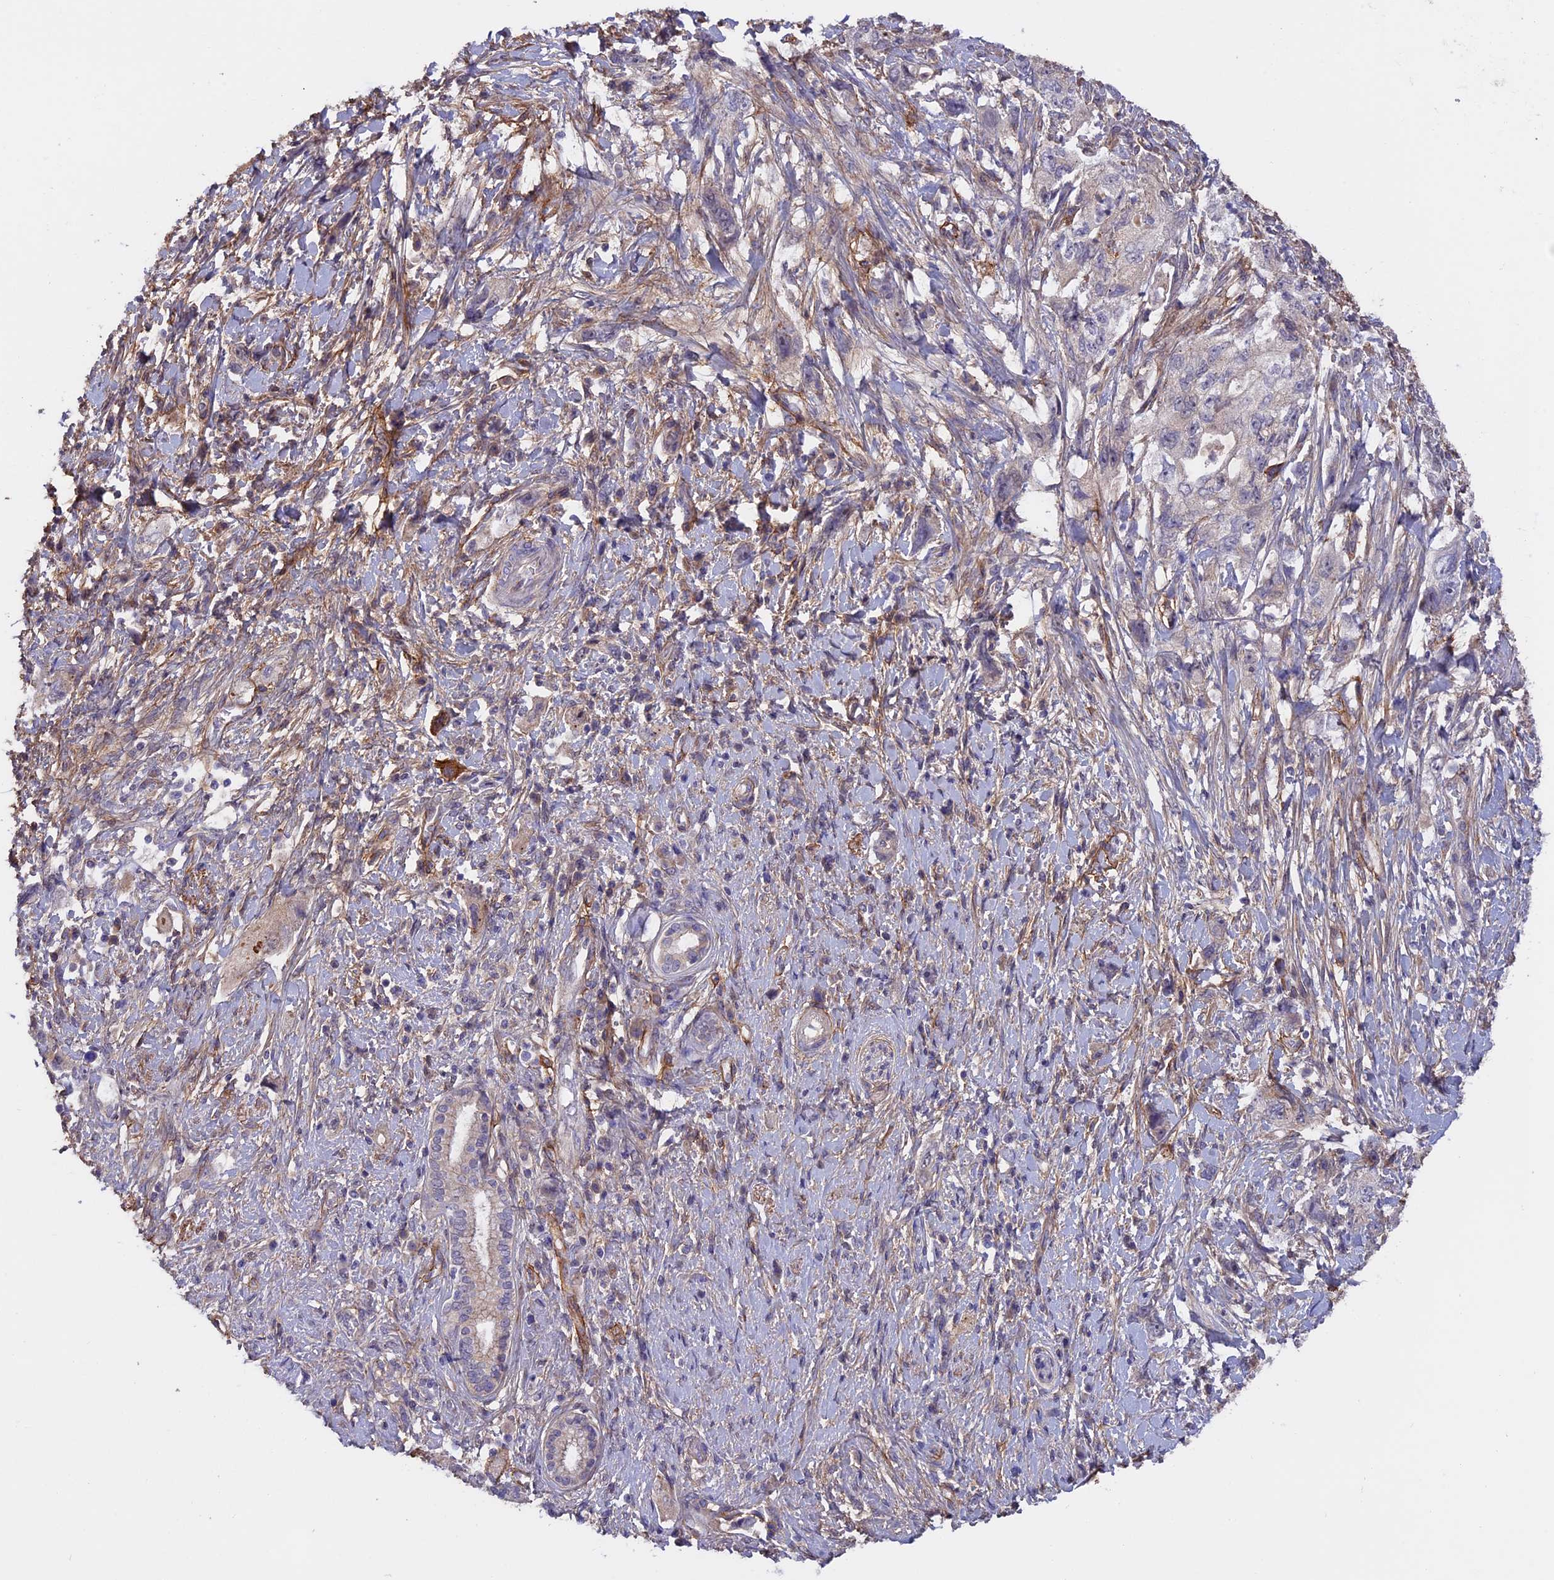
{"staining": {"intensity": "negative", "quantity": "none", "location": "none"}, "tissue": "pancreatic cancer", "cell_type": "Tumor cells", "image_type": "cancer", "snomed": [{"axis": "morphology", "description": "Adenocarcinoma, NOS"}, {"axis": "topography", "description": "Pancreas"}], "caption": "Adenocarcinoma (pancreatic) was stained to show a protein in brown. There is no significant staining in tumor cells.", "gene": "COL4A3", "patient": {"sex": "female", "age": 73}}